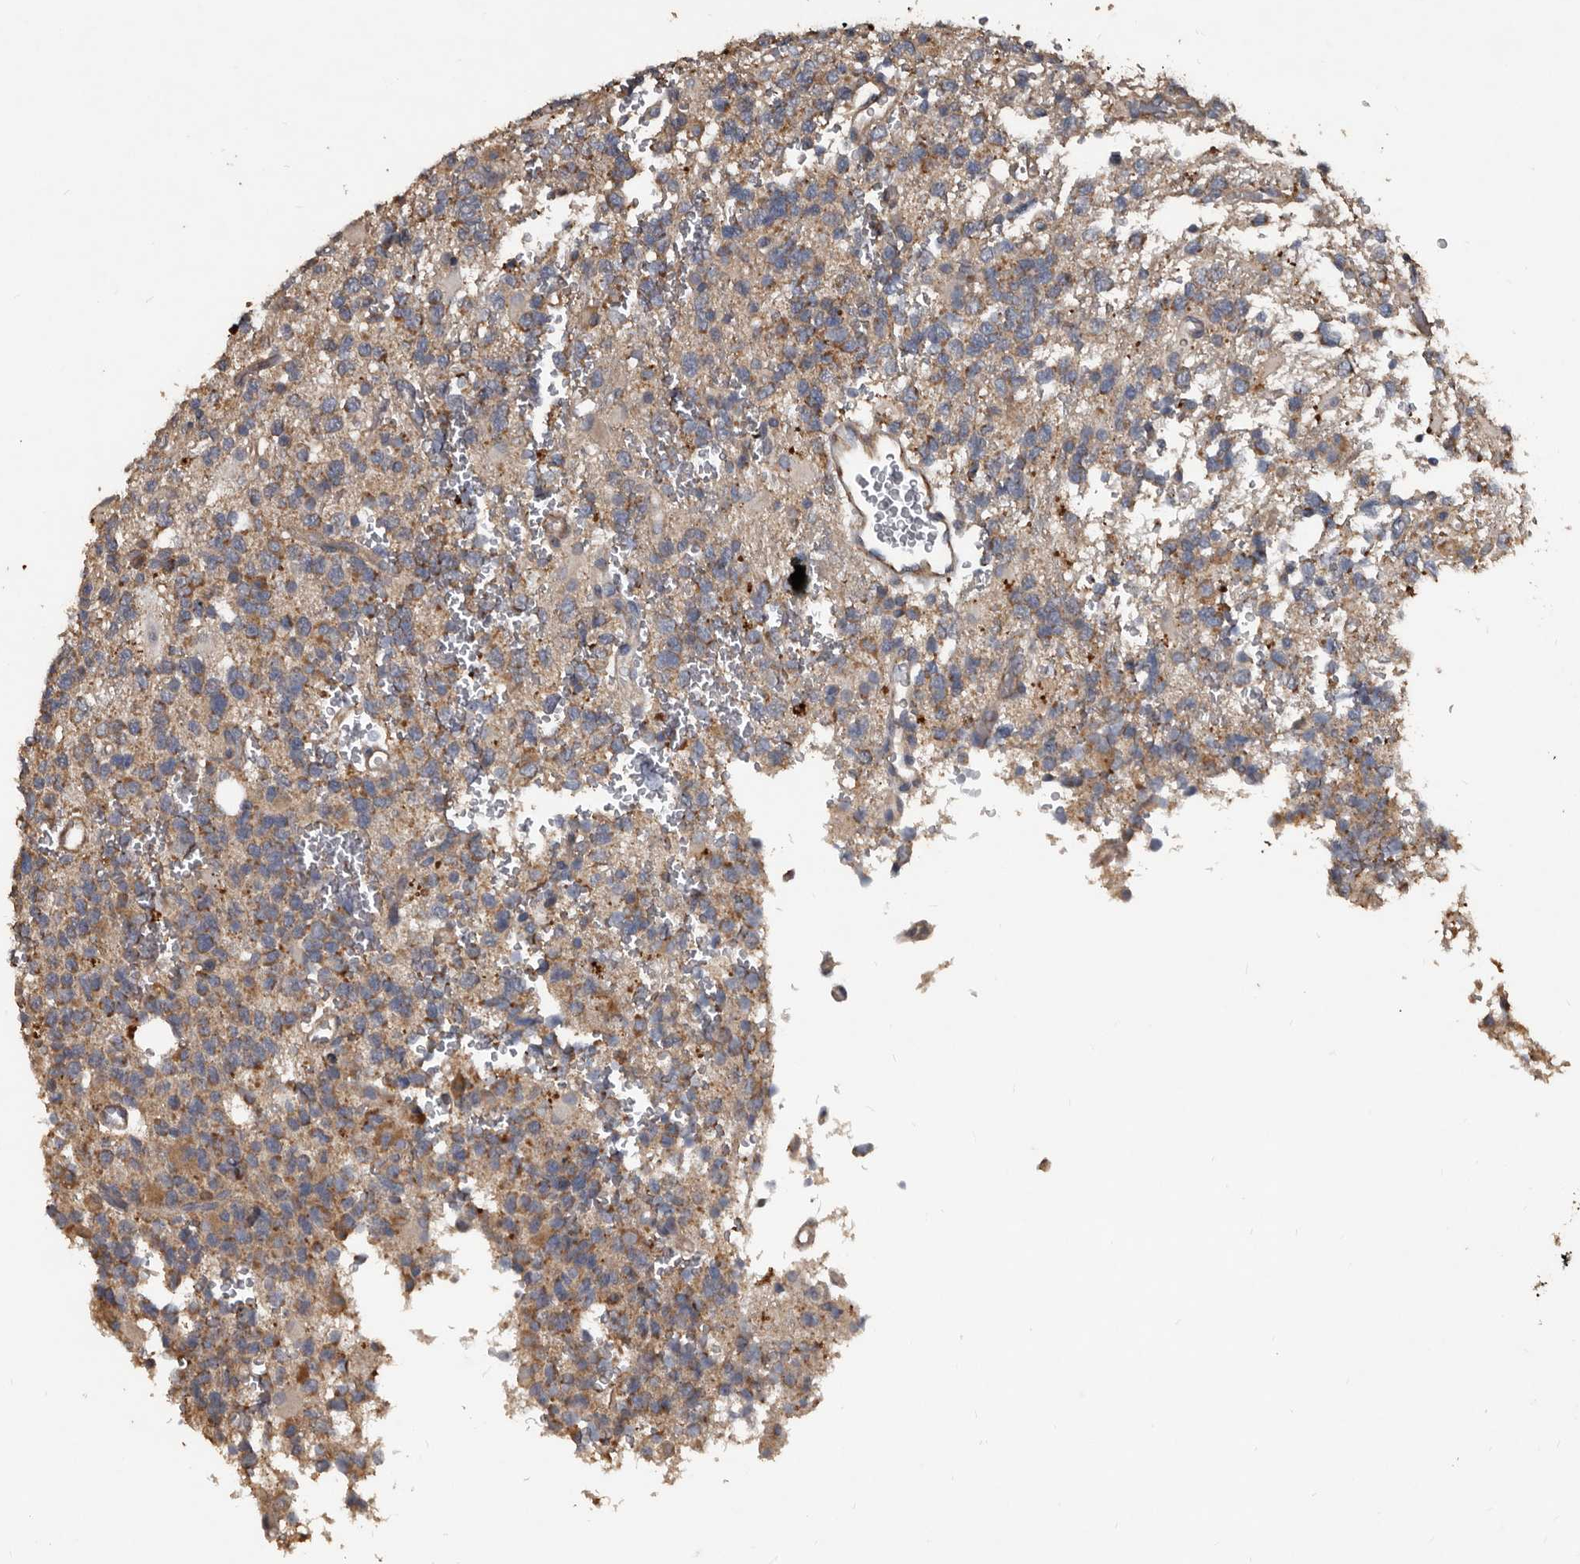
{"staining": {"intensity": "weak", "quantity": ">75%", "location": "cytoplasmic/membranous"}, "tissue": "glioma", "cell_type": "Tumor cells", "image_type": "cancer", "snomed": [{"axis": "morphology", "description": "Glioma, malignant, High grade"}, {"axis": "topography", "description": "Brain"}], "caption": "DAB immunohistochemical staining of human malignant glioma (high-grade) shows weak cytoplasmic/membranous protein staining in approximately >75% of tumor cells. The staining was performed using DAB (3,3'-diaminobenzidine) to visualize the protein expression in brown, while the nuclei were stained in blue with hematoxylin (Magnification: 20x).", "gene": "GREB1", "patient": {"sex": "female", "age": 62}}